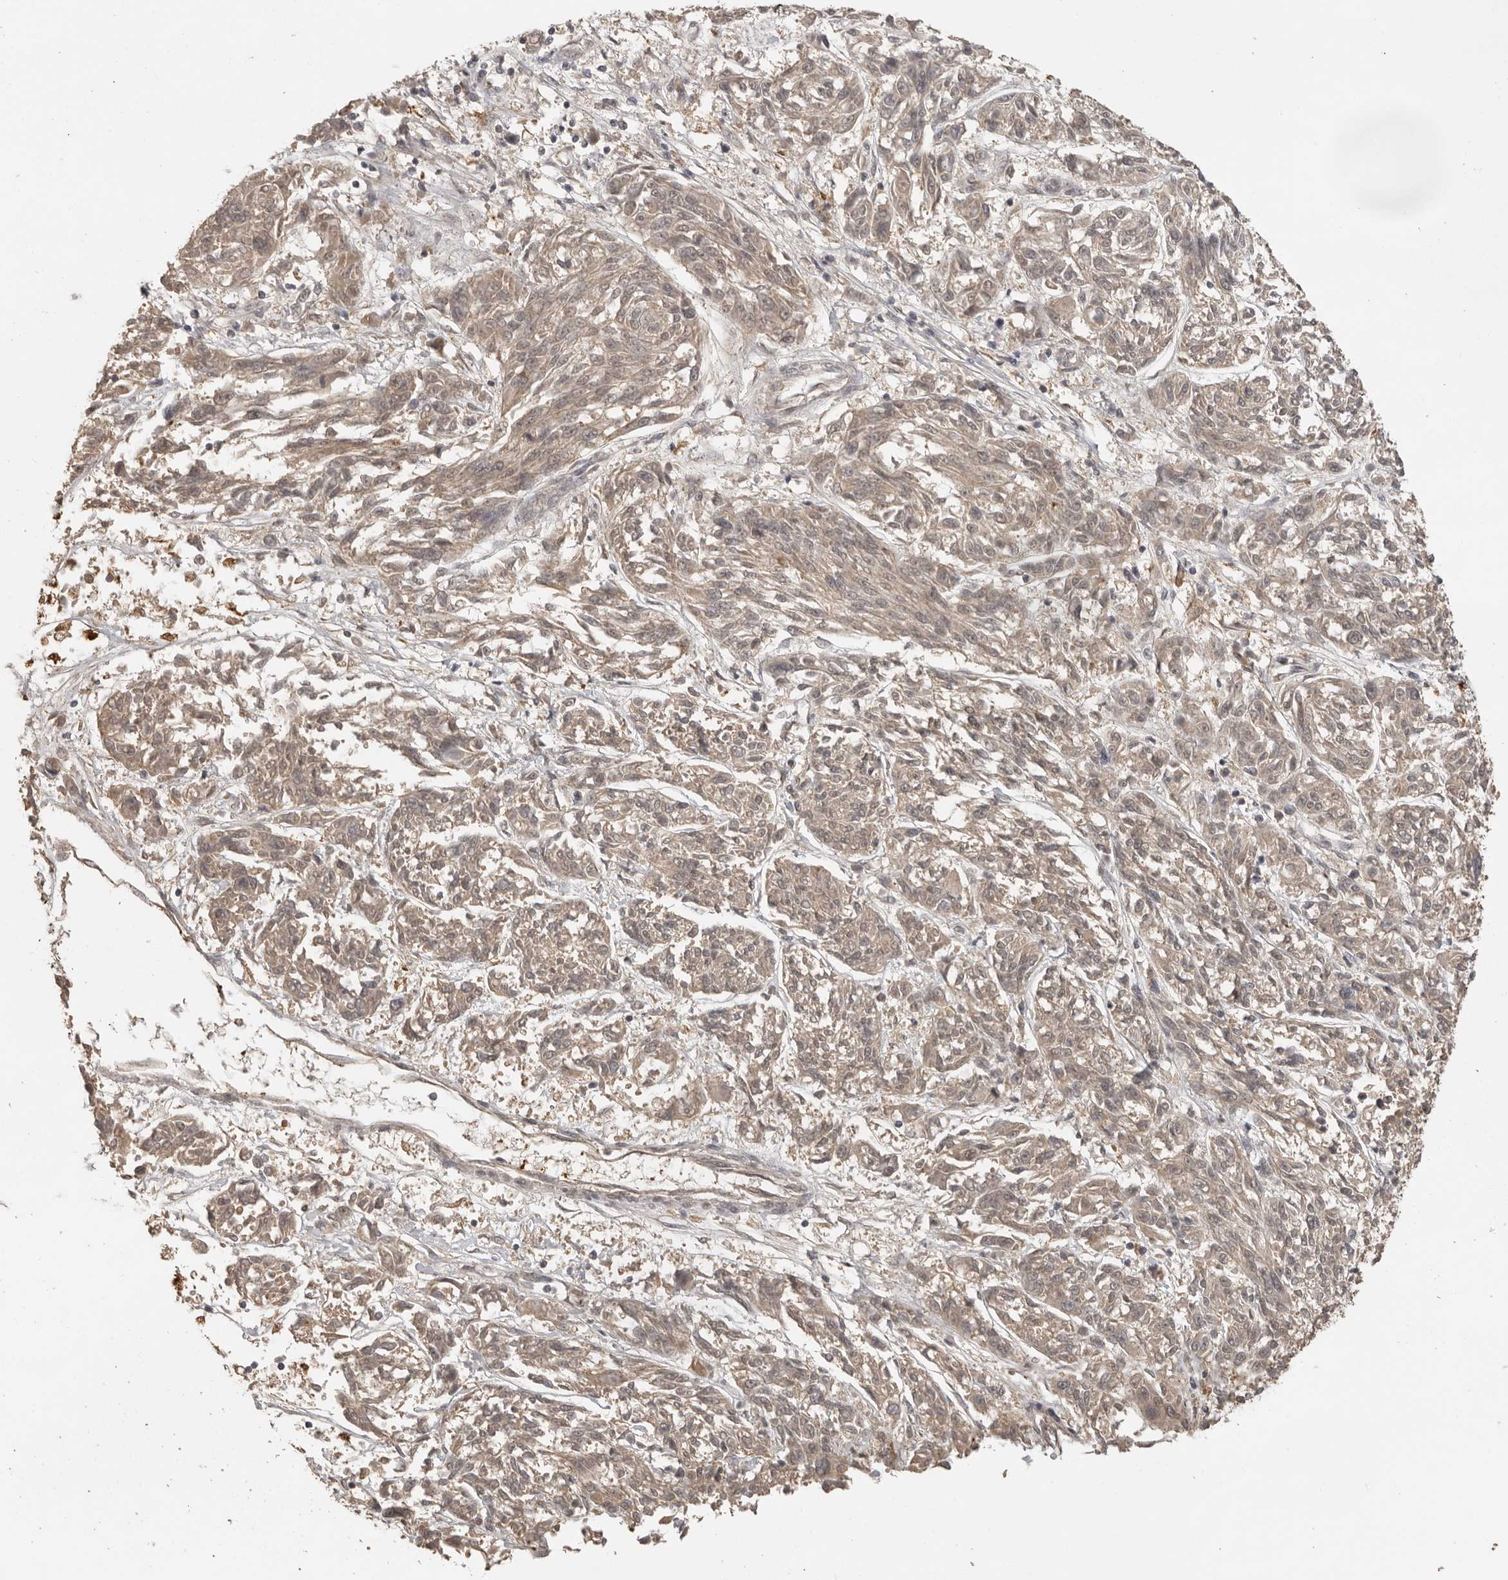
{"staining": {"intensity": "weak", "quantity": ">75%", "location": "cytoplasmic/membranous"}, "tissue": "melanoma", "cell_type": "Tumor cells", "image_type": "cancer", "snomed": [{"axis": "morphology", "description": "Malignant melanoma, NOS"}, {"axis": "topography", "description": "Skin"}], "caption": "Protein expression analysis of human malignant melanoma reveals weak cytoplasmic/membranous staining in about >75% of tumor cells.", "gene": "CTF1", "patient": {"sex": "male", "age": 53}}